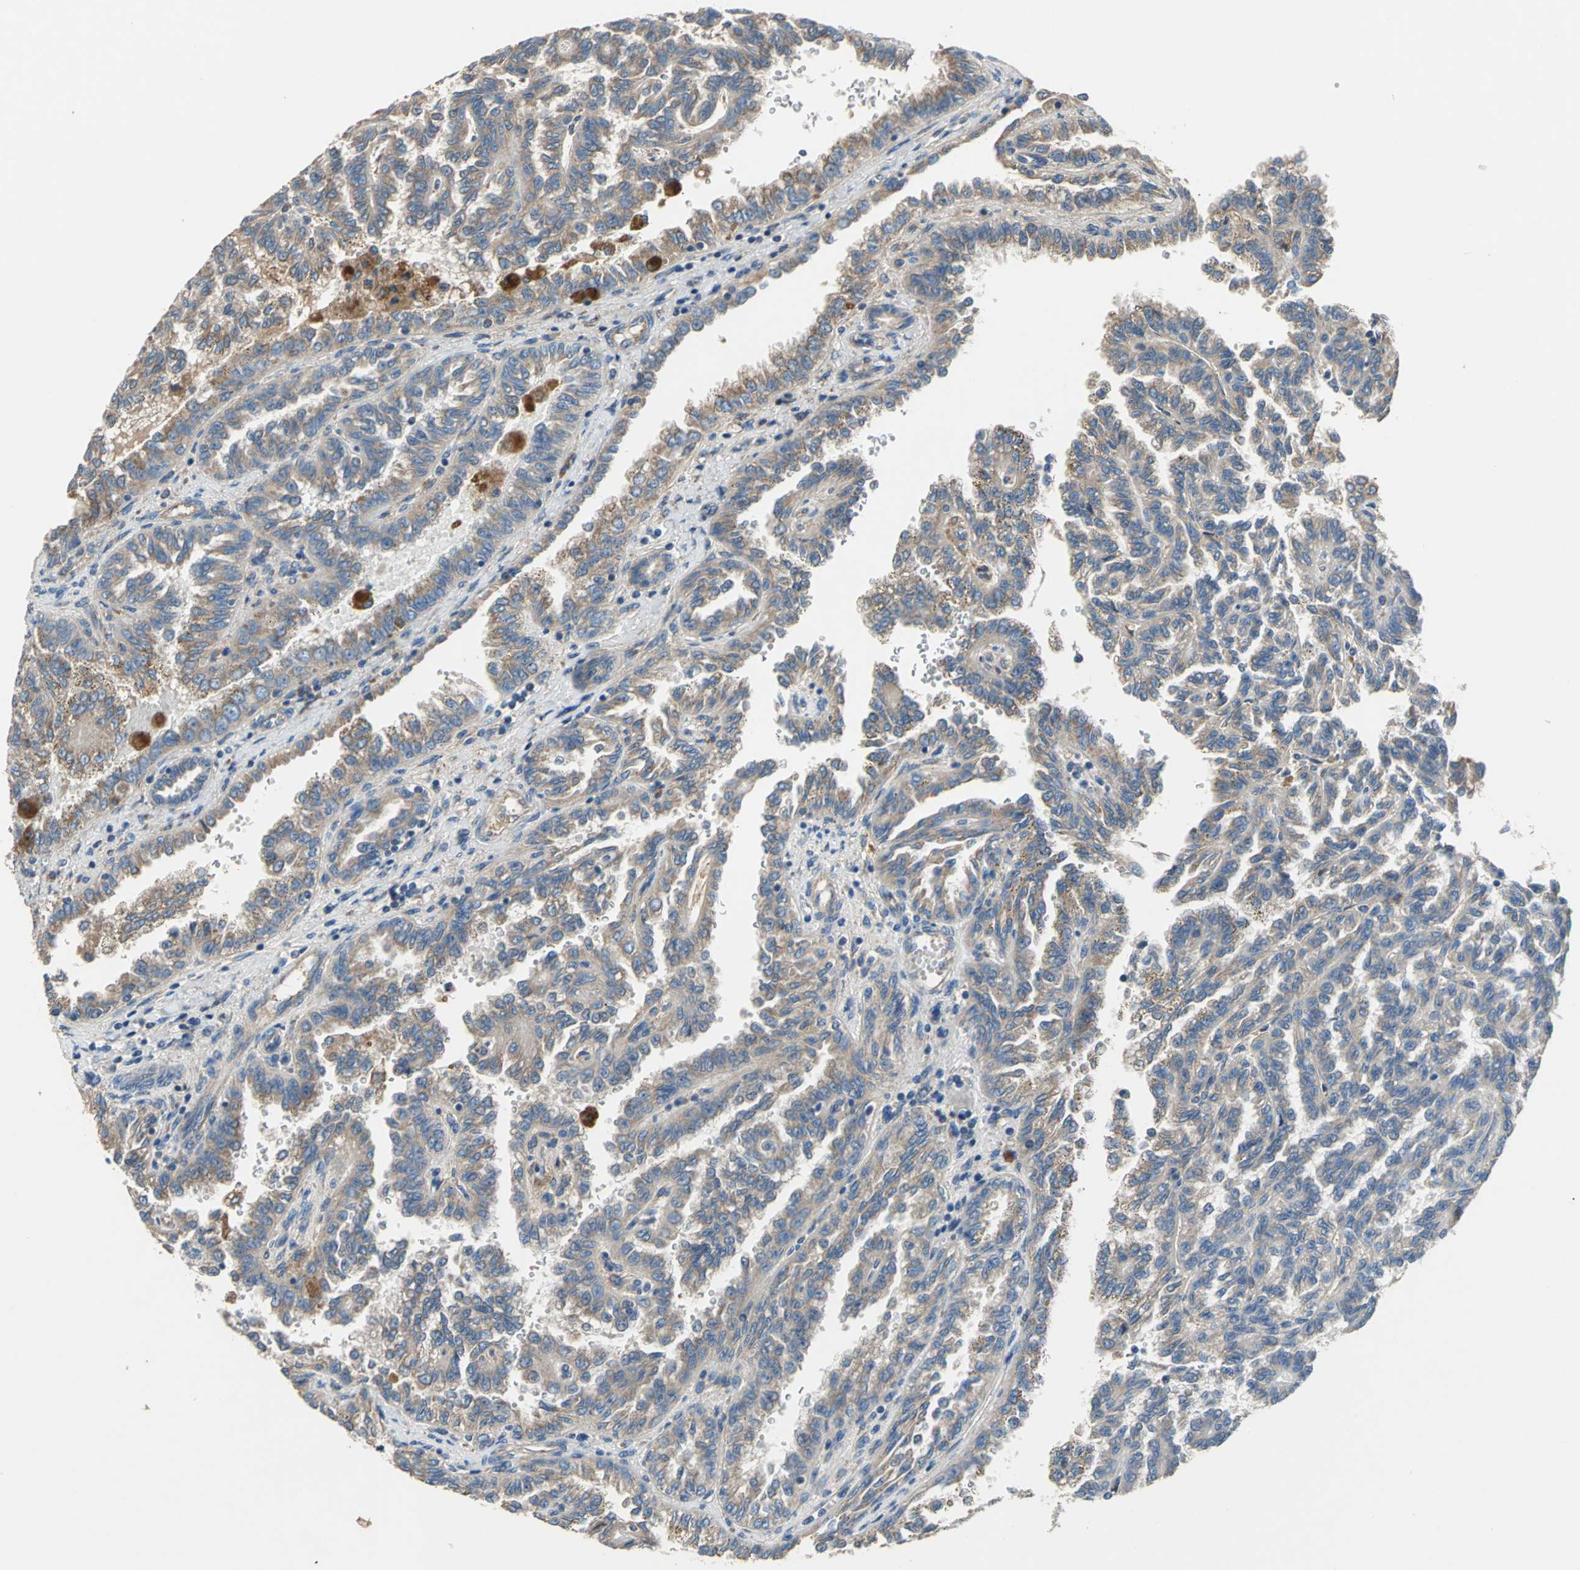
{"staining": {"intensity": "moderate", "quantity": ">75%", "location": "cytoplasmic/membranous"}, "tissue": "renal cancer", "cell_type": "Tumor cells", "image_type": "cancer", "snomed": [{"axis": "morphology", "description": "Inflammation, NOS"}, {"axis": "morphology", "description": "Adenocarcinoma, NOS"}, {"axis": "topography", "description": "Kidney"}], "caption": "Human renal cancer stained with a brown dye shows moderate cytoplasmic/membranous positive expression in about >75% of tumor cells.", "gene": "HEPH", "patient": {"sex": "male", "age": 68}}